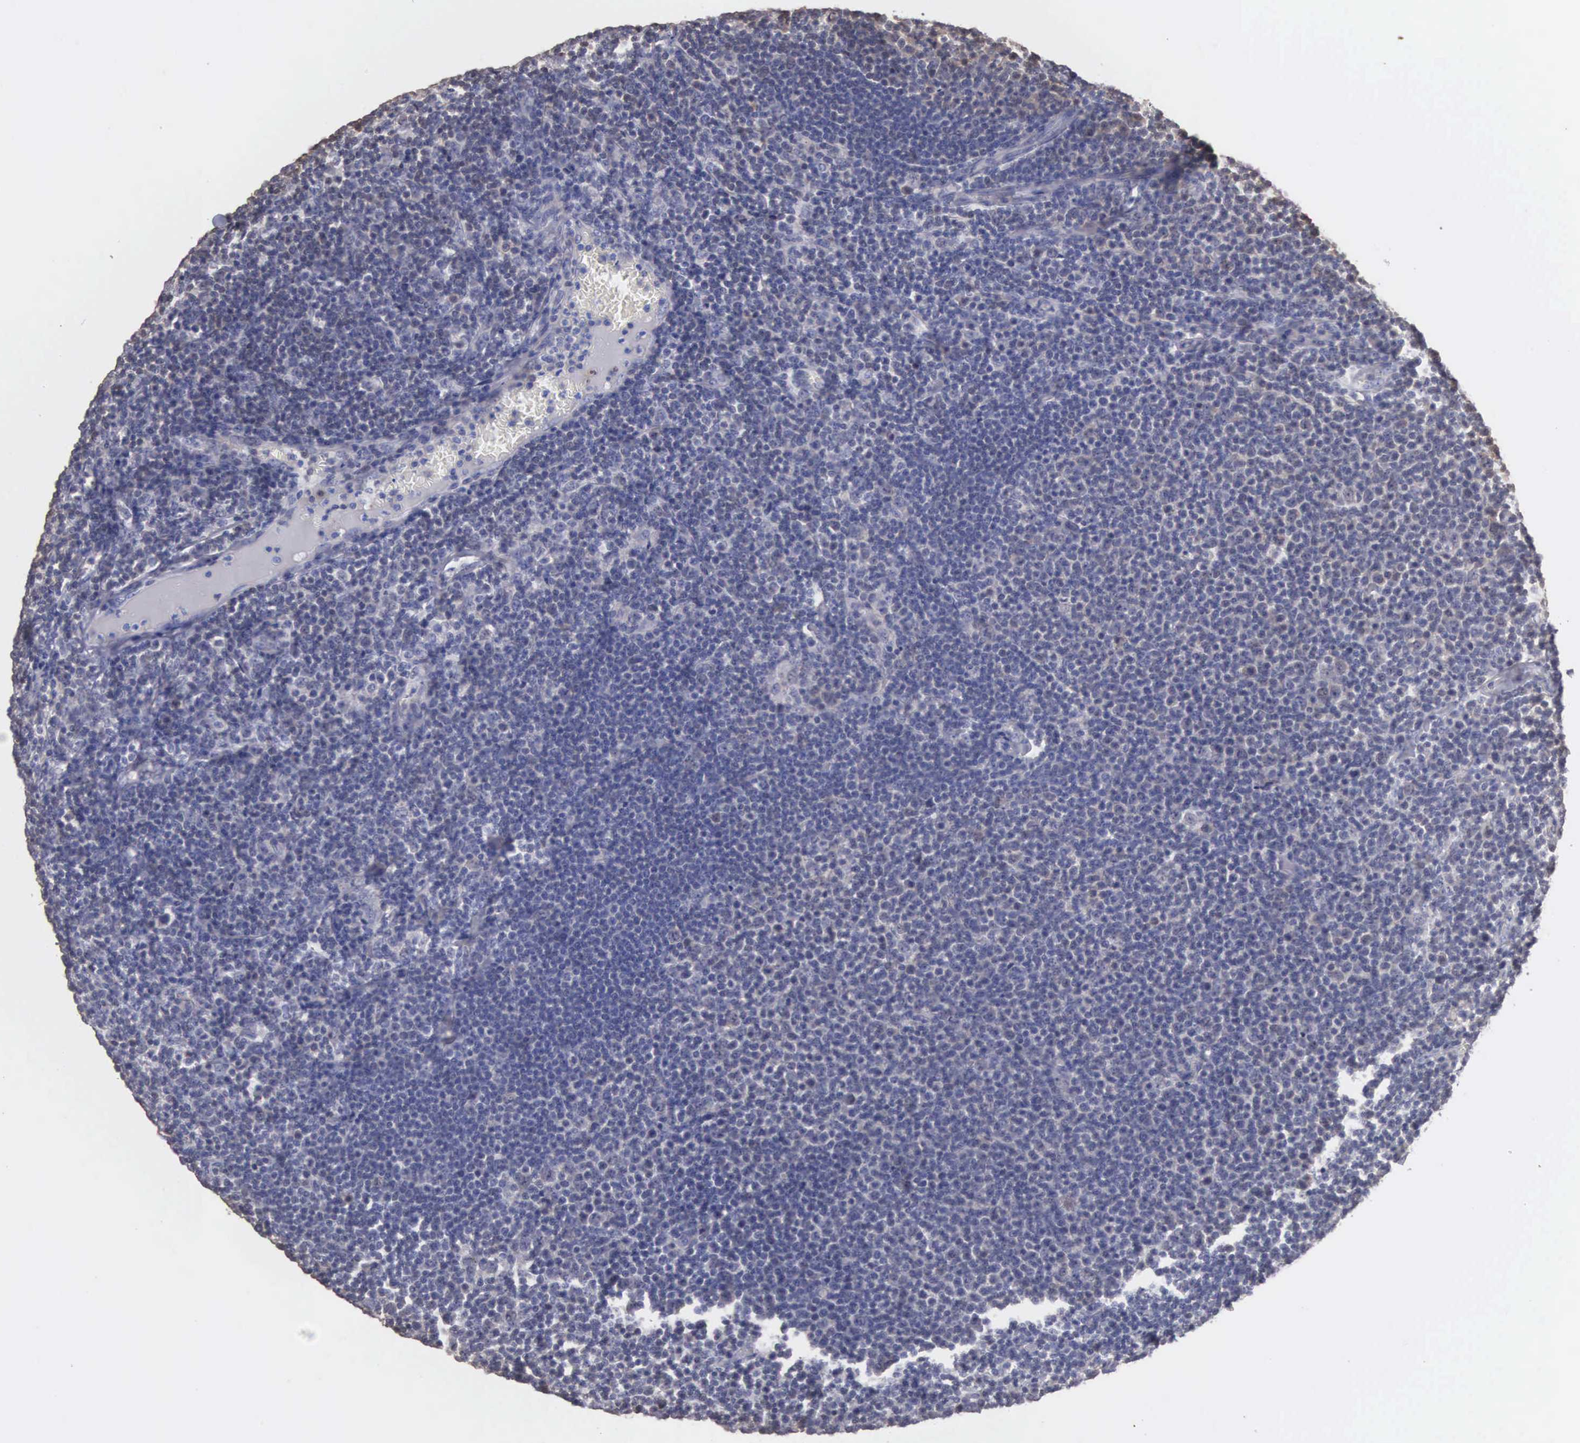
{"staining": {"intensity": "negative", "quantity": "none", "location": "none"}, "tissue": "lymphoma", "cell_type": "Tumor cells", "image_type": "cancer", "snomed": [{"axis": "morphology", "description": "Malignant lymphoma, non-Hodgkin's type, Low grade"}, {"axis": "topography", "description": "Lymph node"}], "caption": "The histopathology image shows no significant positivity in tumor cells of malignant lymphoma, non-Hodgkin's type (low-grade). (Brightfield microscopy of DAB (3,3'-diaminobenzidine) IHC at high magnification).", "gene": "ENO3", "patient": {"sex": "male", "age": 74}}